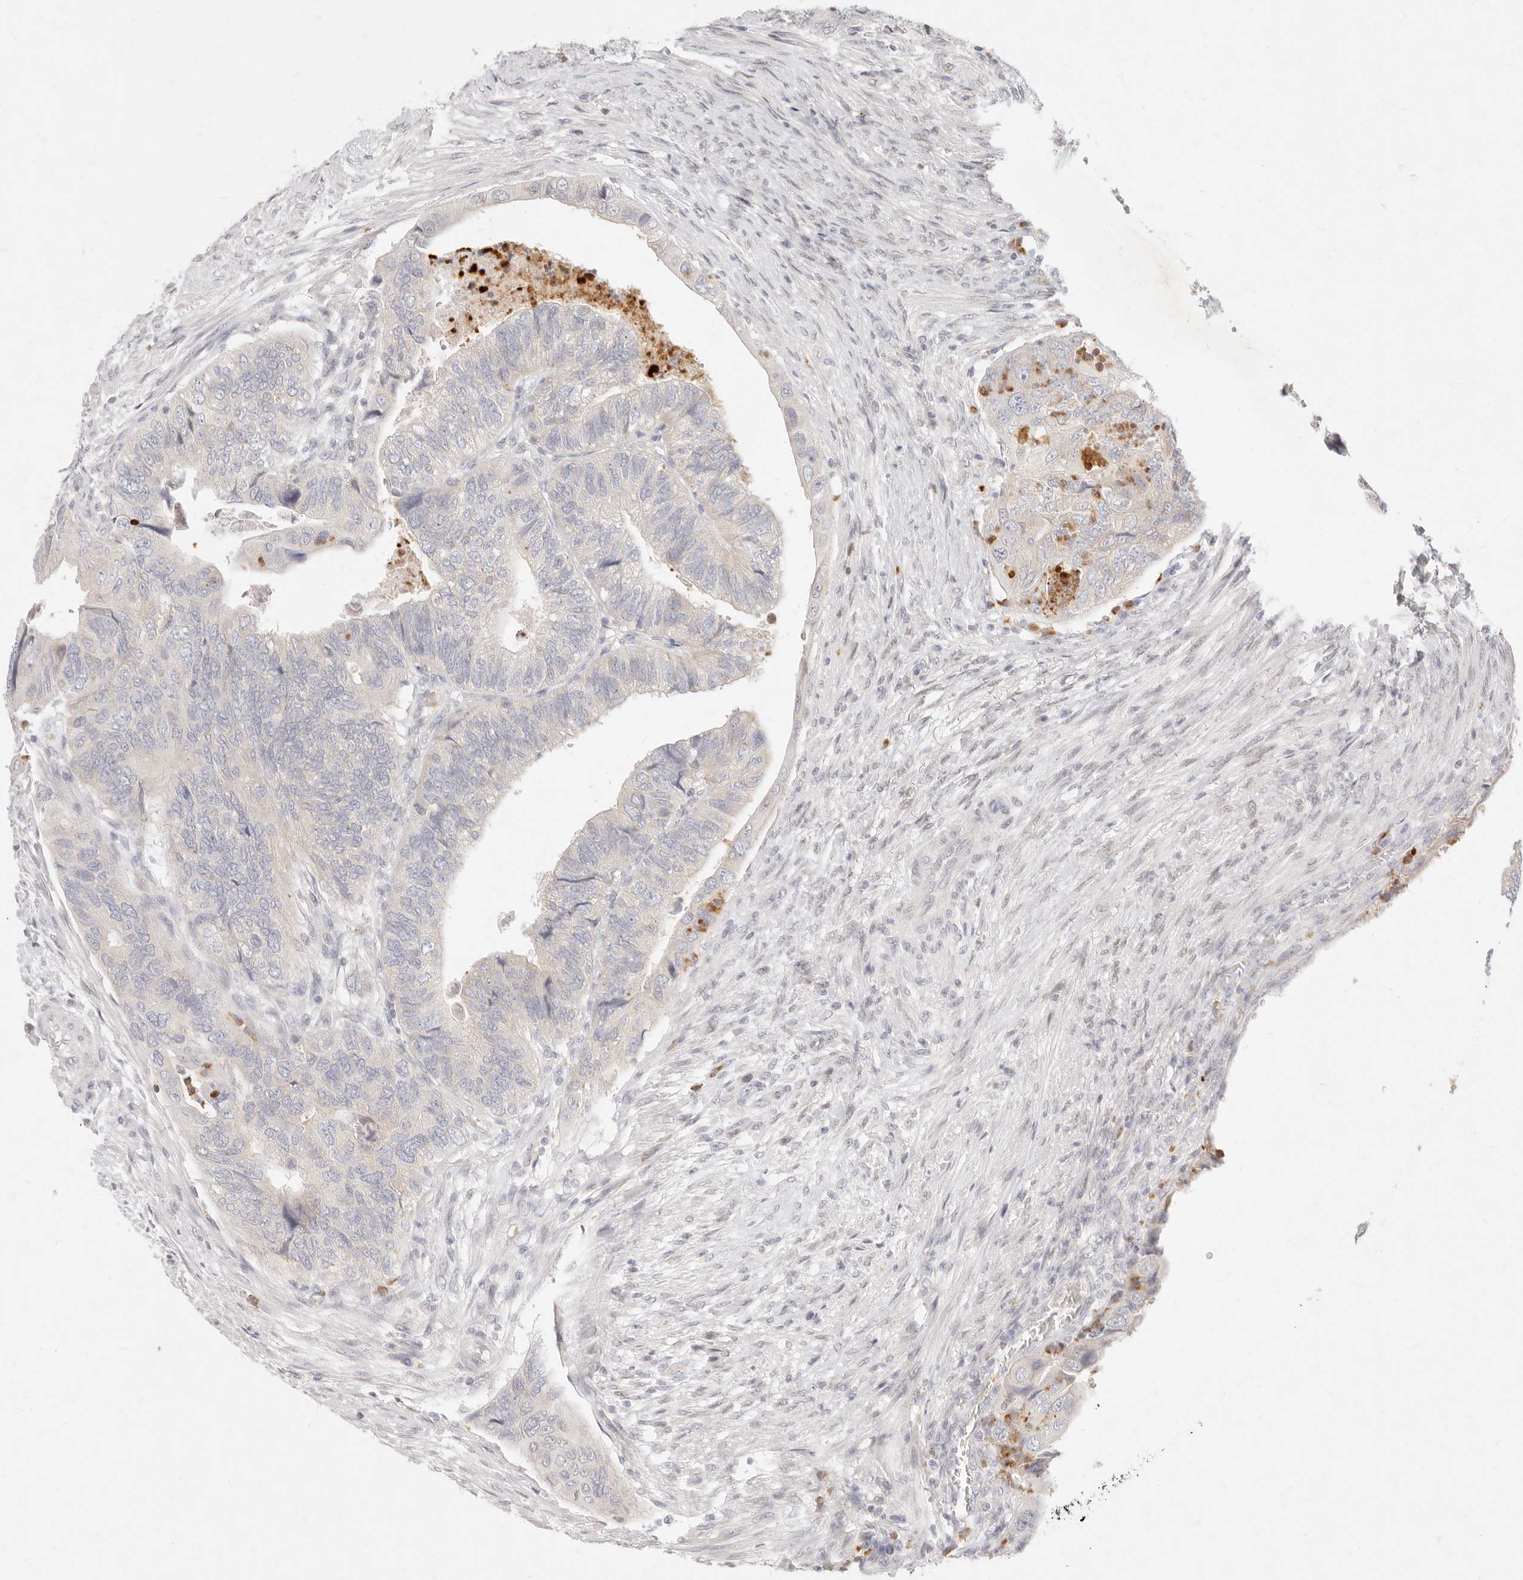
{"staining": {"intensity": "negative", "quantity": "none", "location": "none"}, "tissue": "colorectal cancer", "cell_type": "Tumor cells", "image_type": "cancer", "snomed": [{"axis": "morphology", "description": "Adenocarcinoma, NOS"}, {"axis": "topography", "description": "Rectum"}], "caption": "A micrograph of colorectal cancer stained for a protein demonstrates no brown staining in tumor cells.", "gene": "ASCL3", "patient": {"sex": "male", "age": 63}}